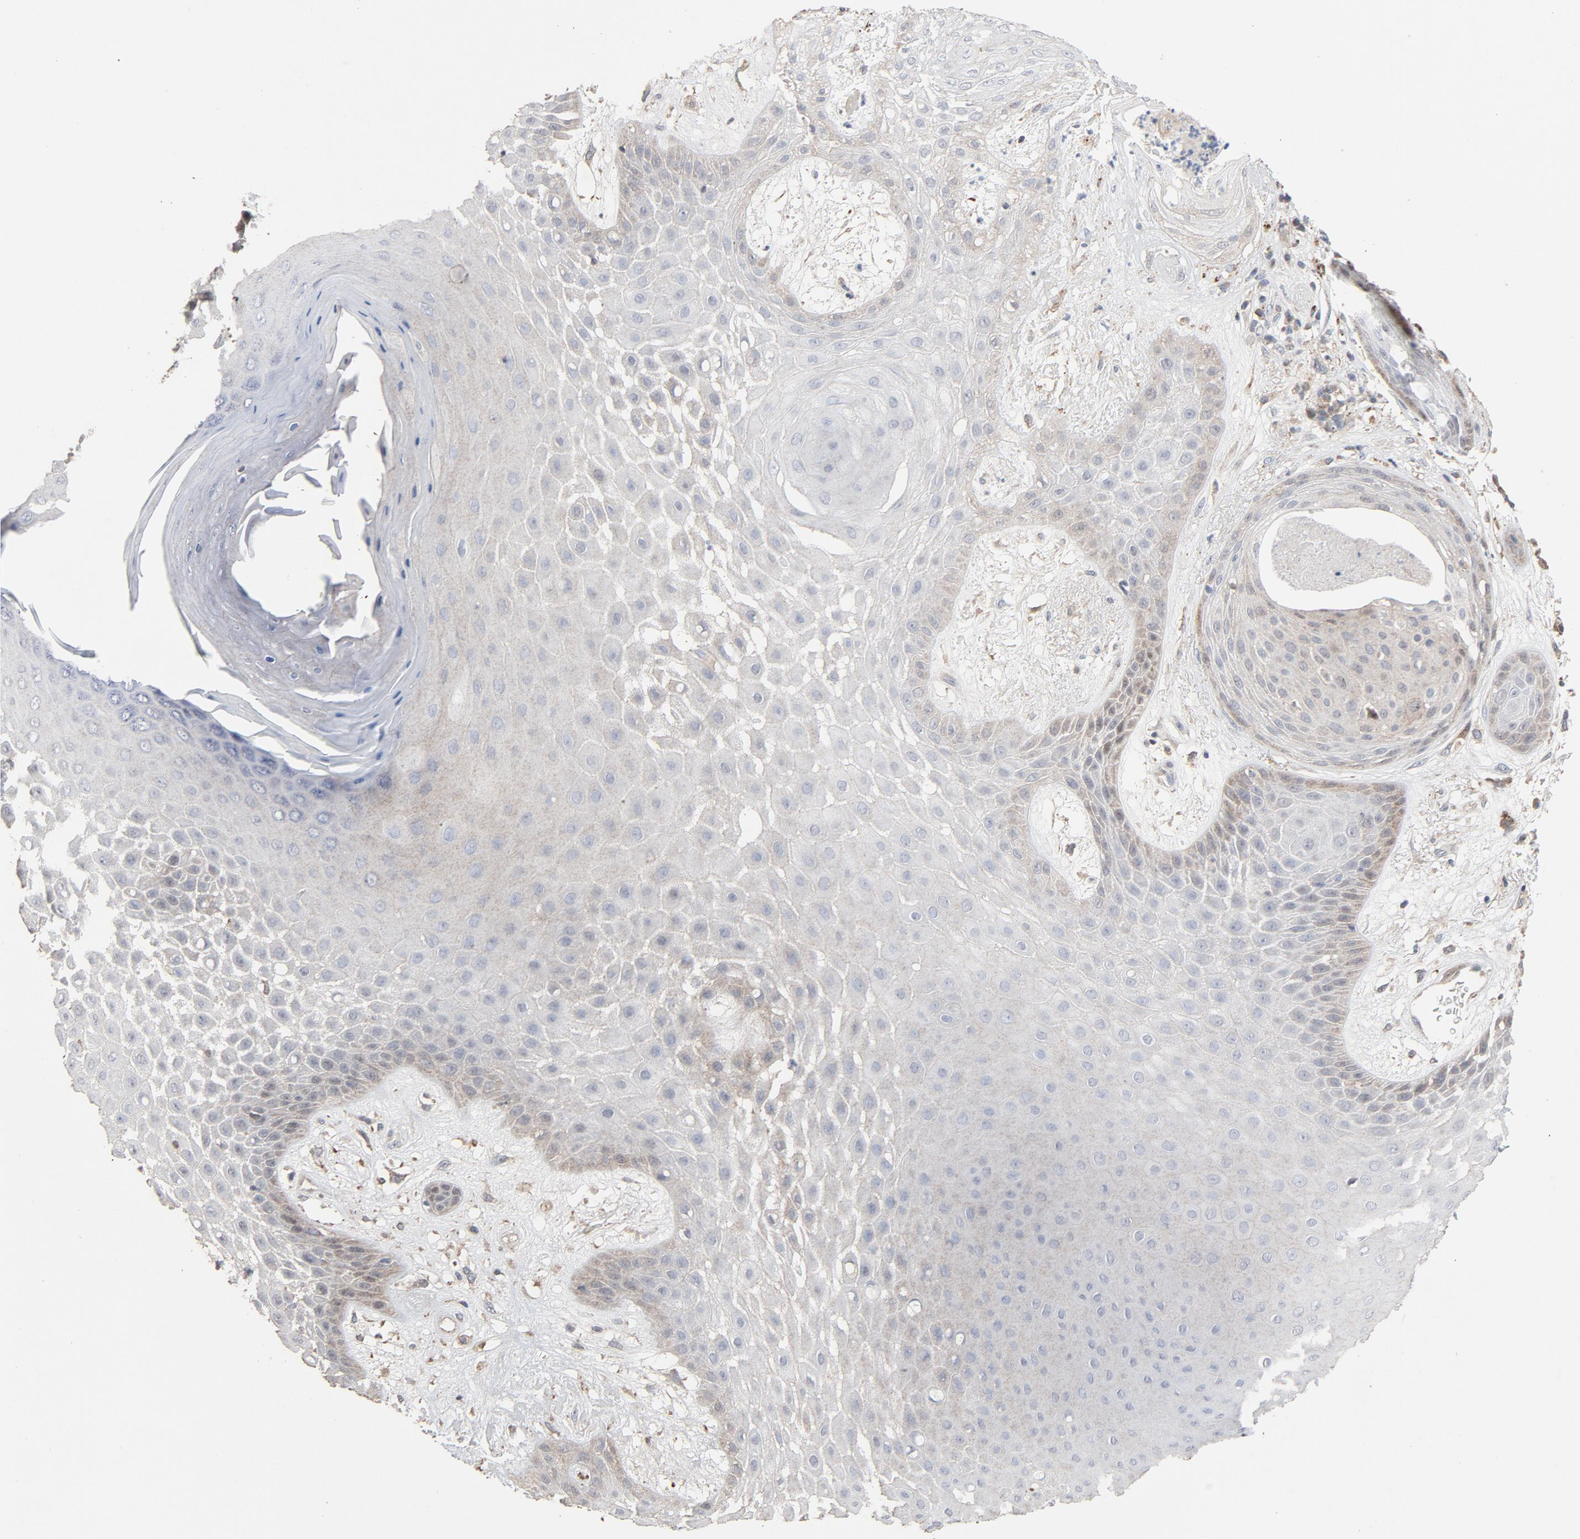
{"staining": {"intensity": "weak", "quantity": "<25%", "location": "cytoplasmic/membranous"}, "tissue": "skin cancer", "cell_type": "Tumor cells", "image_type": "cancer", "snomed": [{"axis": "morphology", "description": "Squamous cell carcinoma, NOS"}, {"axis": "topography", "description": "Skin"}], "caption": "The photomicrograph shows no significant staining in tumor cells of skin cancer.", "gene": "CDK6", "patient": {"sex": "male", "age": 65}}